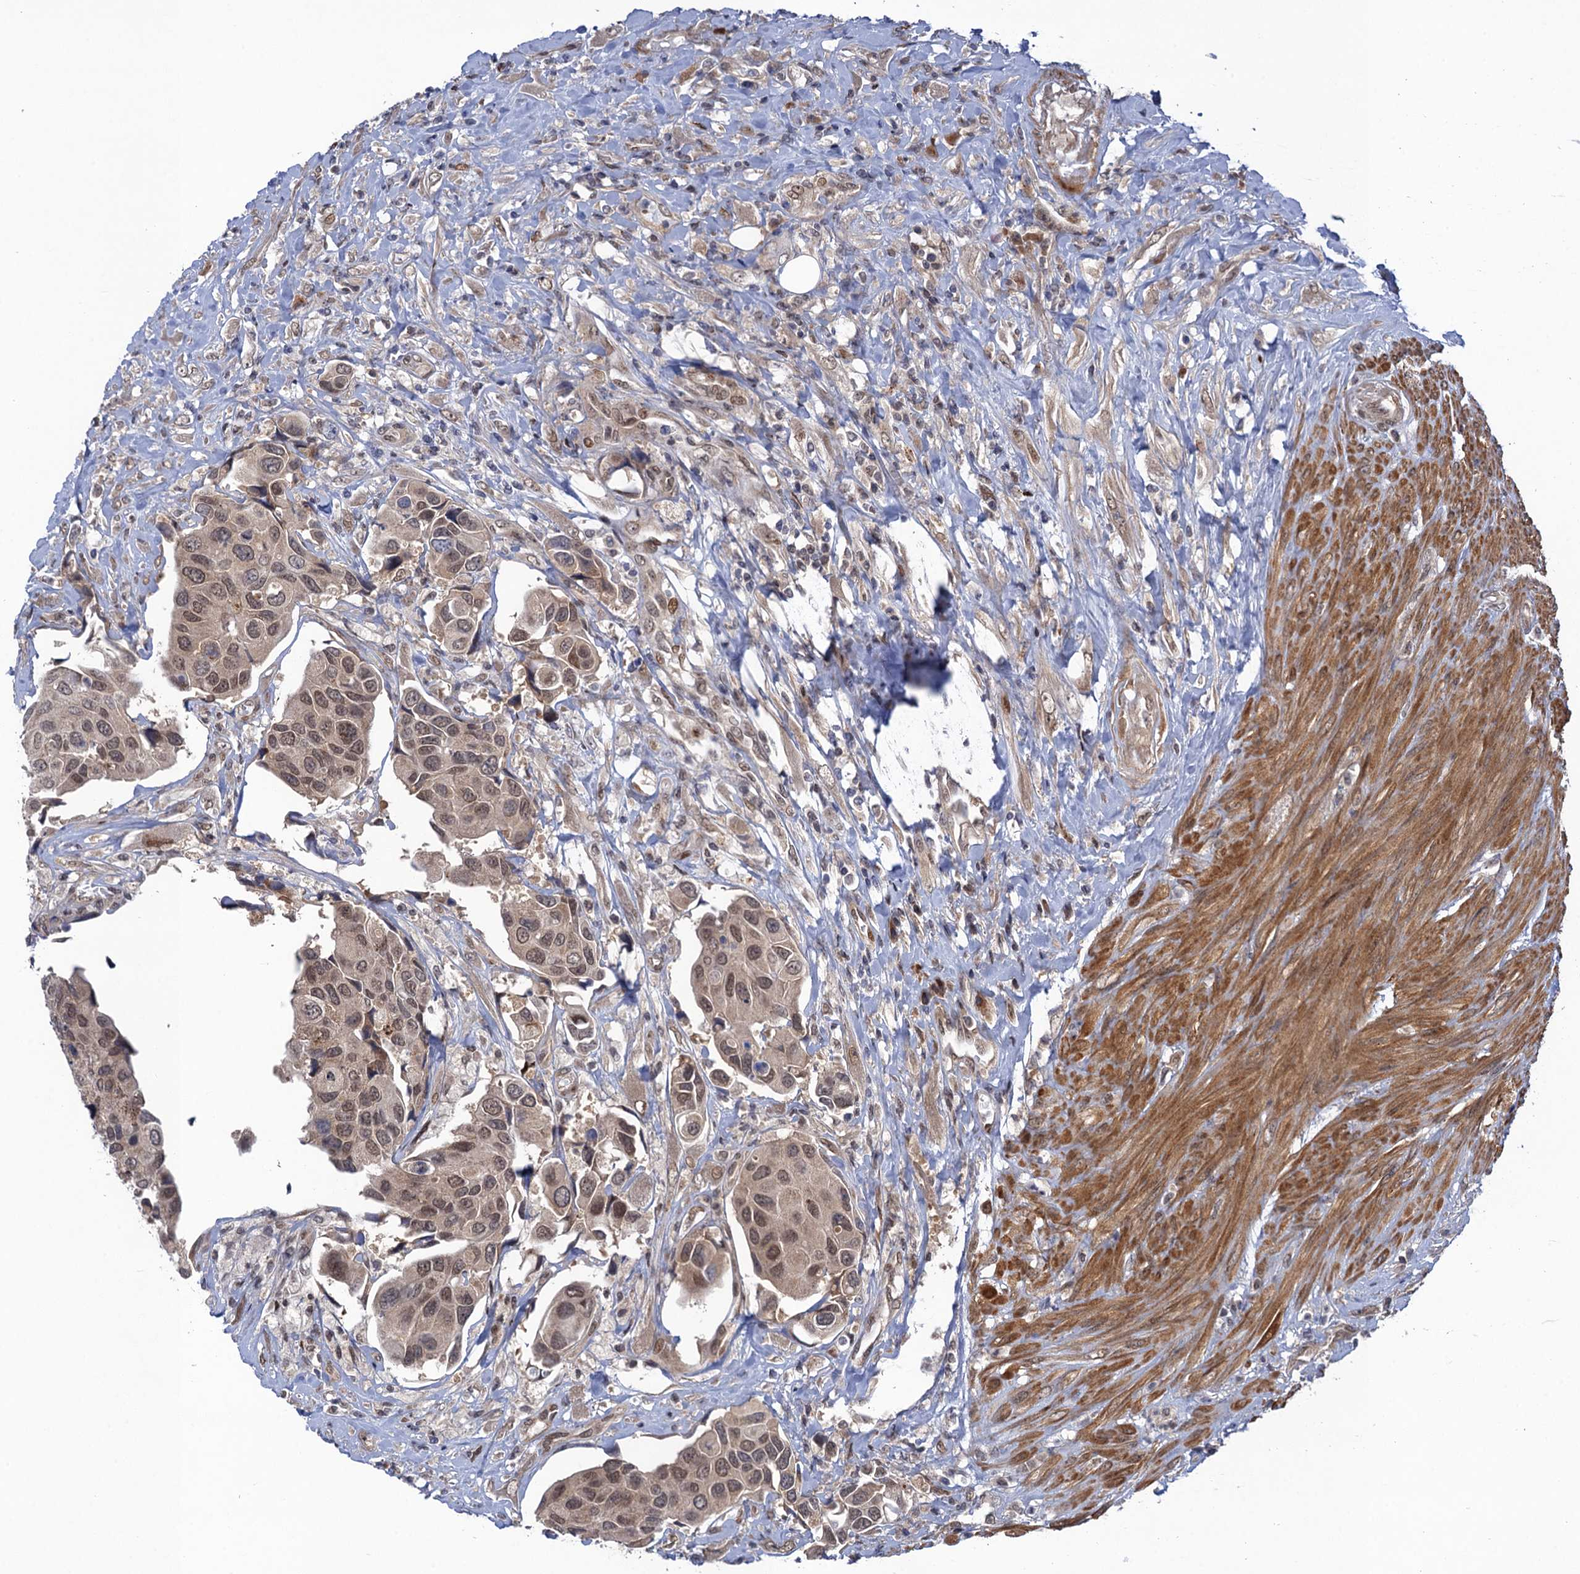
{"staining": {"intensity": "weak", "quantity": ">75%", "location": "nuclear"}, "tissue": "urothelial cancer", "cell_type": "Tumor cells", "image_type": "cancer", "snomed": [{"axis": "morphology", "description": "Urothelial carcinoma, High grade"}, {"axis": "topography", "description": "Urinary bladder"}], "caption": "IHC image of human urothelial cancer stained for a protein (brown), which shows low levels of weak nuclear expression in approximately >75% of tumor cells.", "gene": "NEK8", "patient": {"sex": "male", "age": 74}}